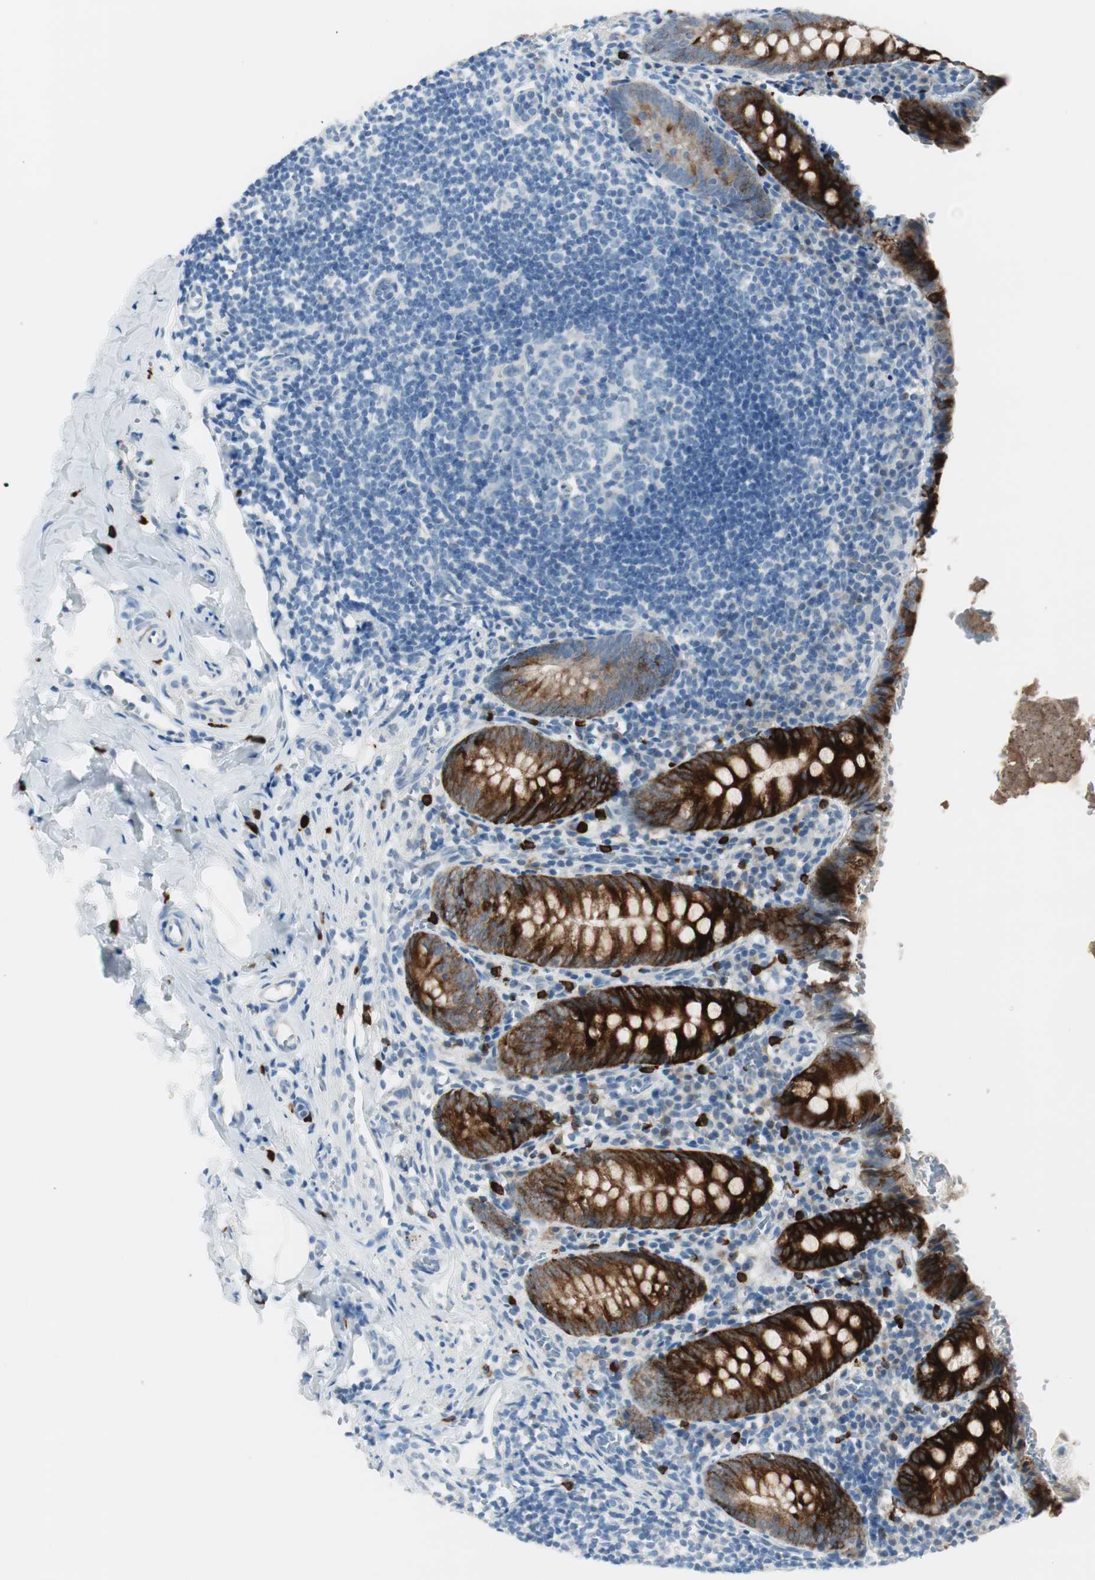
{"staining": {"intensity": "strong", "quantity": ">75%", "location": "cytoplasmic/membranous"}, "tissue": "appendix", "cell_type": "Glandular cells", "image_type": "normal", "snomed": [{"axis": "morphology", "description": "Normal tissue, NOS"}, {"axis": "topography", "description": "Appendix"}], "caption": "Strong cytoplasmic/membranous staining is appreciated in approximately >75% of glandular cells in unremarkable appendix. (DAB IHC, brown staining for protein, blue staining for nuclei).", "gene": "DLG4", "patient": {"sex": "female", "age": 10}}